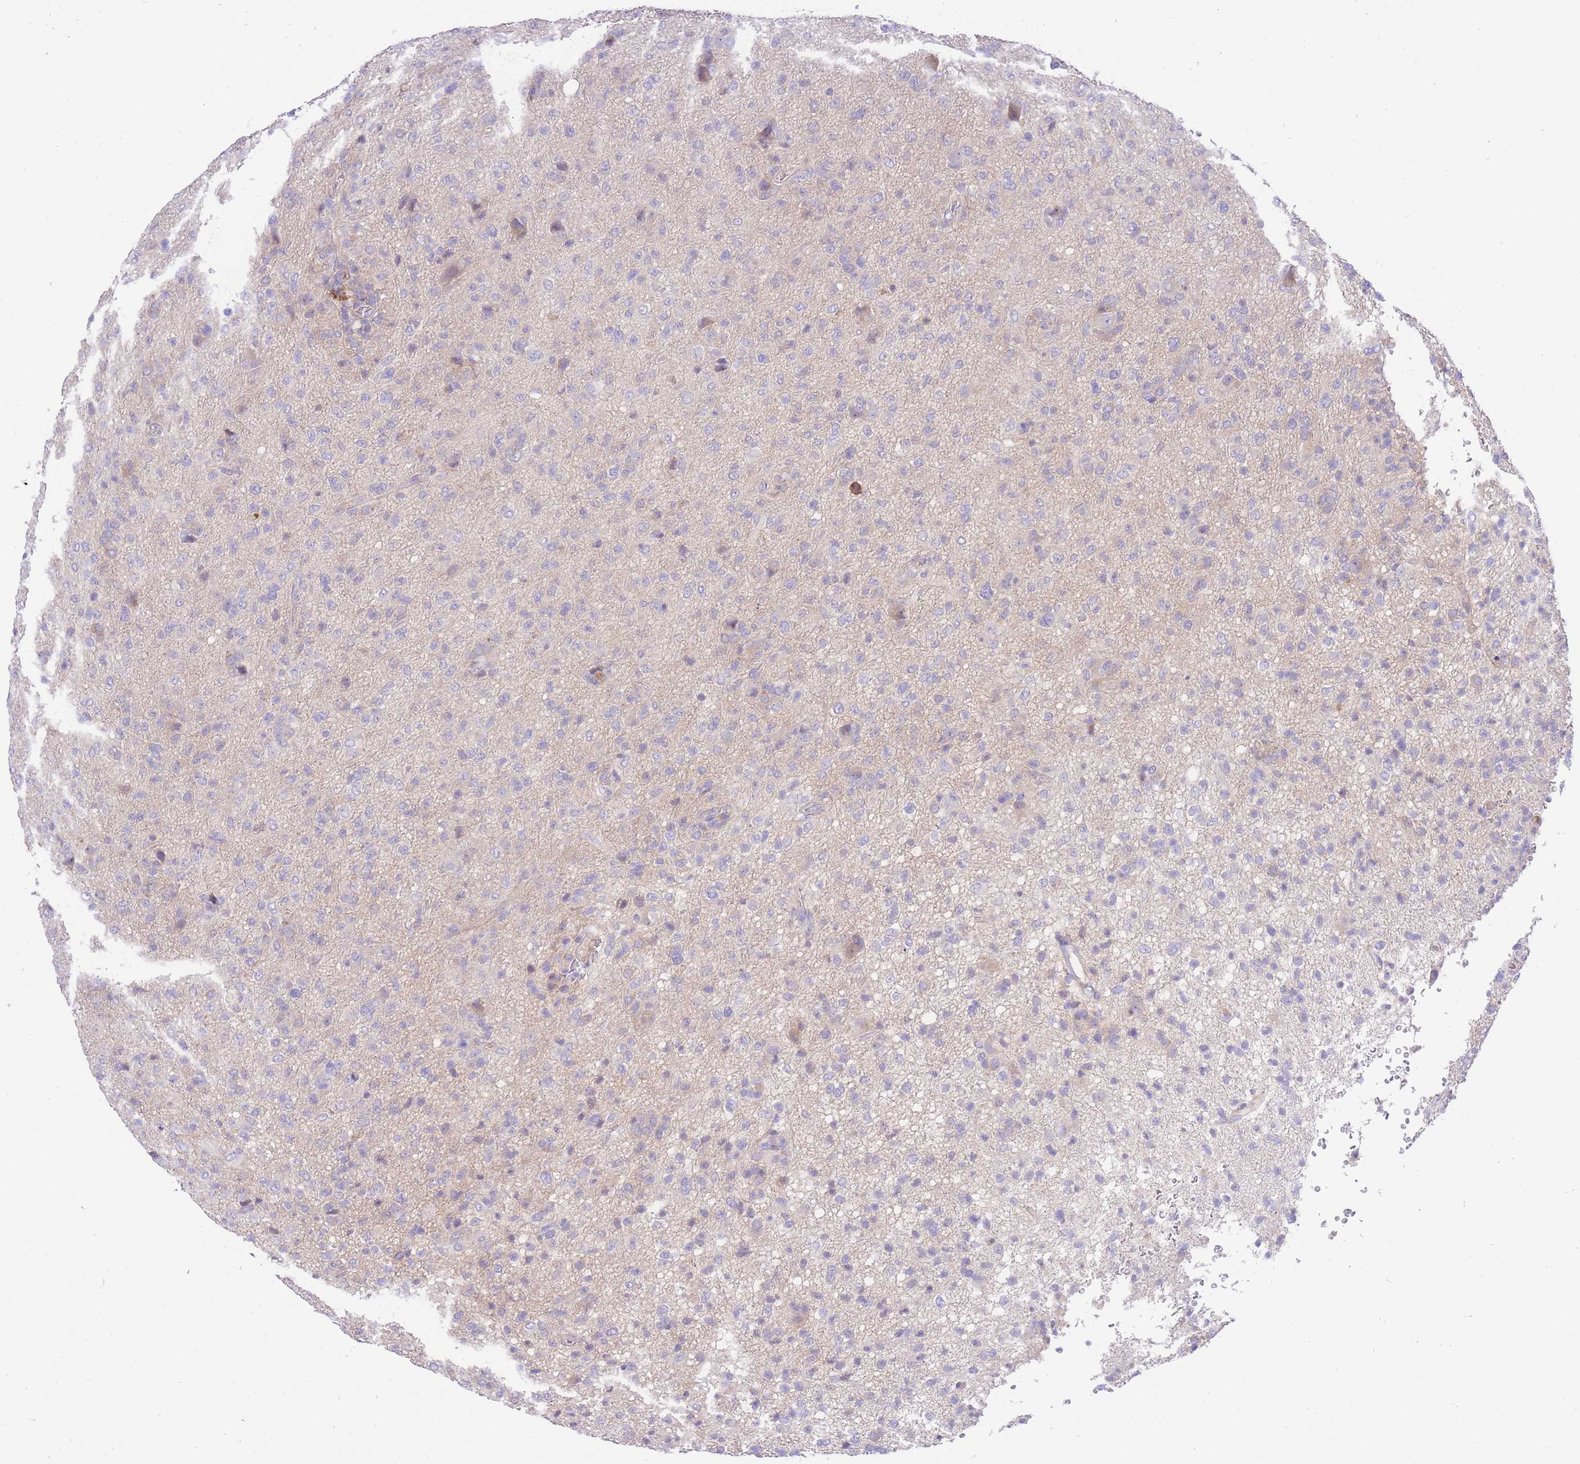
{"staining": {"intensity": "negative", "quantity": "none", "location": "none"}, "tissue": "glioma", "cell_type": "Tumor cells", "image_type": "cancer", "snomed": [{"axis": "morphology", "description": "Glioma, malignant, High grade"}, {"axis": "topography", "description": "Brain"}], "caption": "Malignant glioma (high-grade) stained for a protein using immunohistochemistry exhibits no positivity tumor cells.", "gene": "LIPH", "patient": {"sex": "female", "age": 57}}